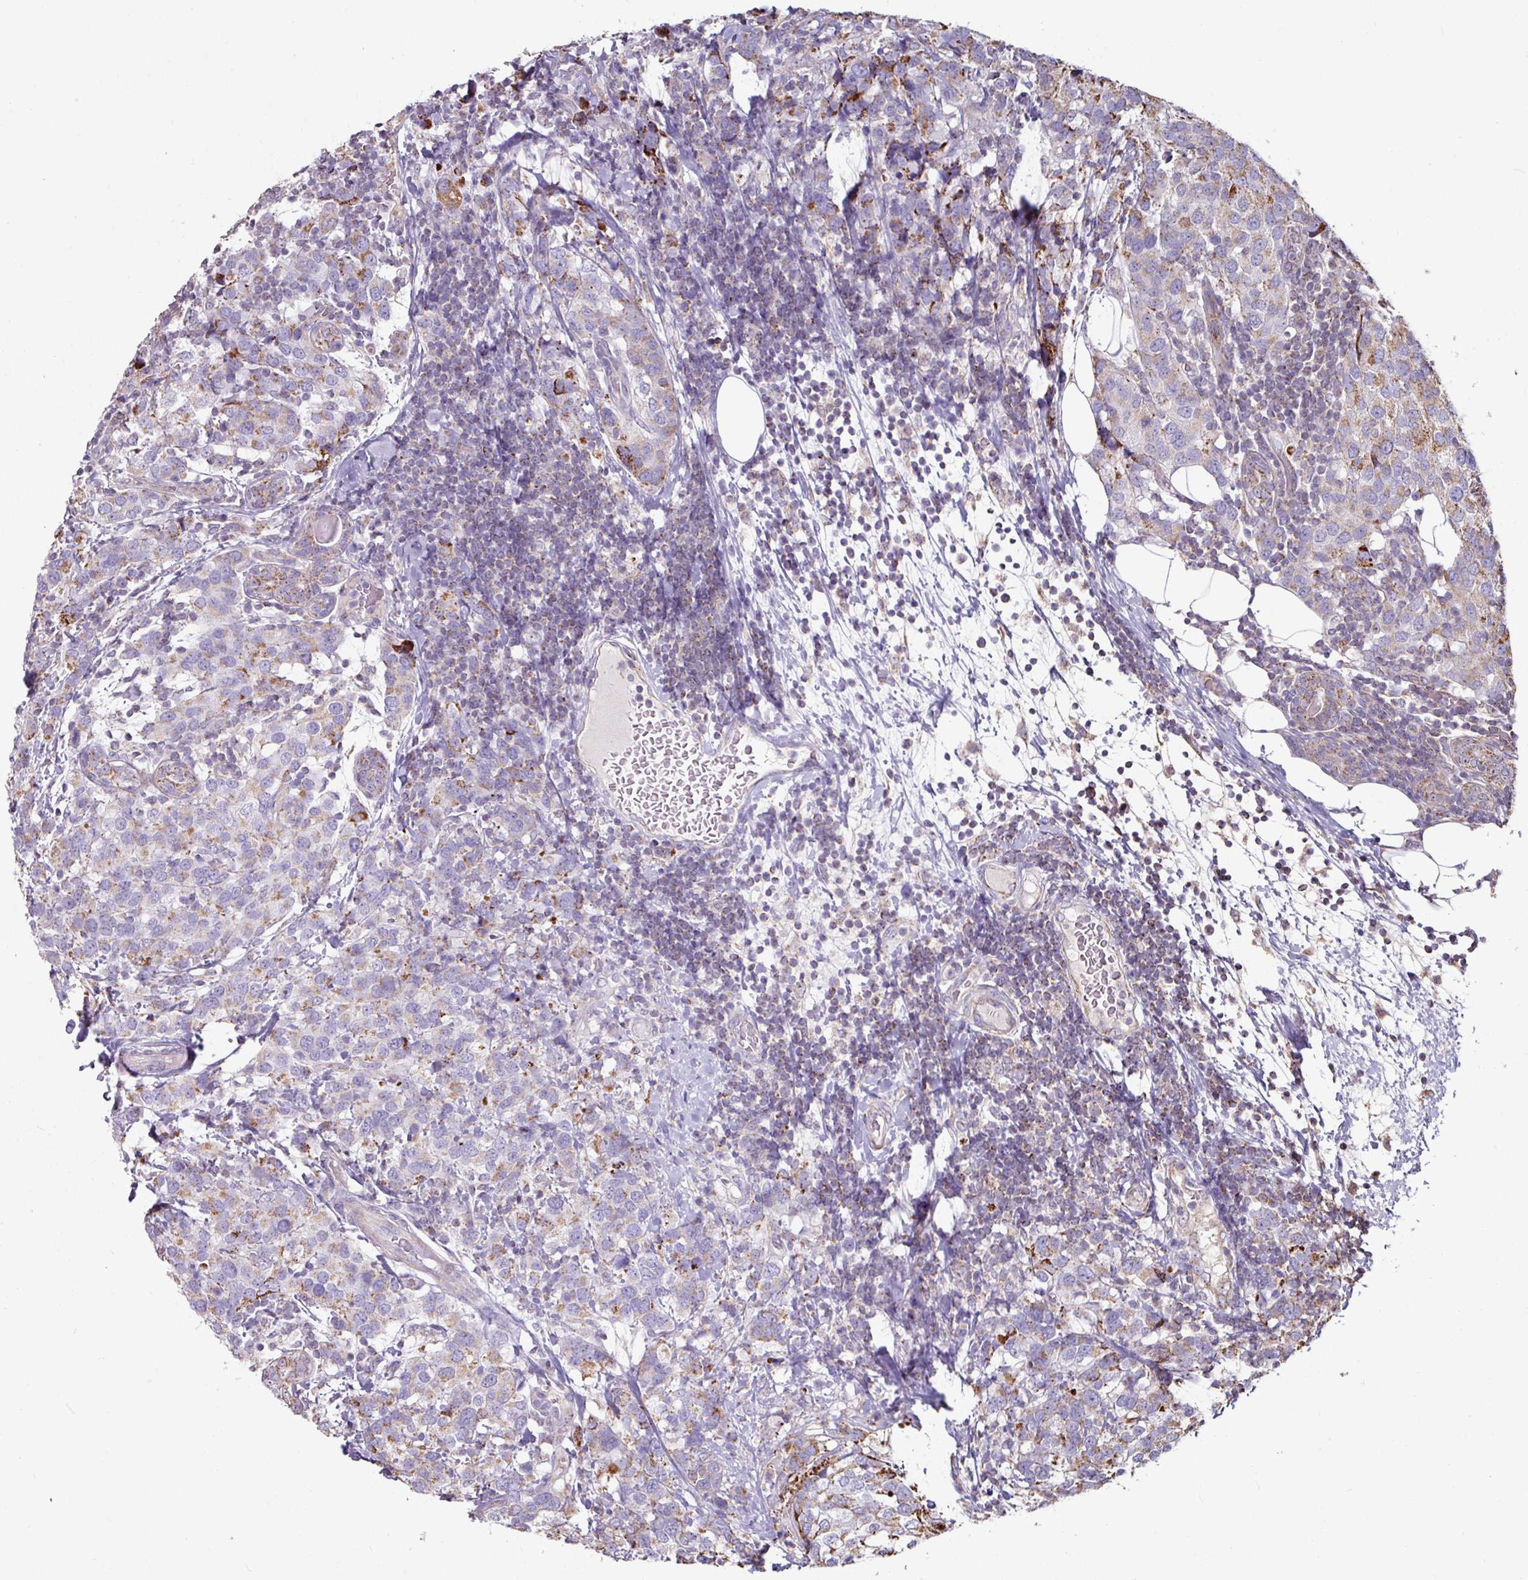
{"staining": {"intensity": "moderate", "quantity": "25%-75%", "location": "cytoplasmic/membranous"}, "tissue": "breast cancer", "cell_type": "Tumor cells", "image_type": "cancer", "snomed": [{"axis": "morphology", "description": "Lobular carcinoma"}, {"axis": "topography", "description": "Breast"}], "caption": "A high-resolution micrograph shows immunohistochemistry (IHC) staining of breast lobular carcinoma, which demonstrates moderate cytoplasmic/membranous staining in about 25%-75% of tumor cells.", "gene": "OR2D3", "patient": {"sex": "female", "age": 59}}